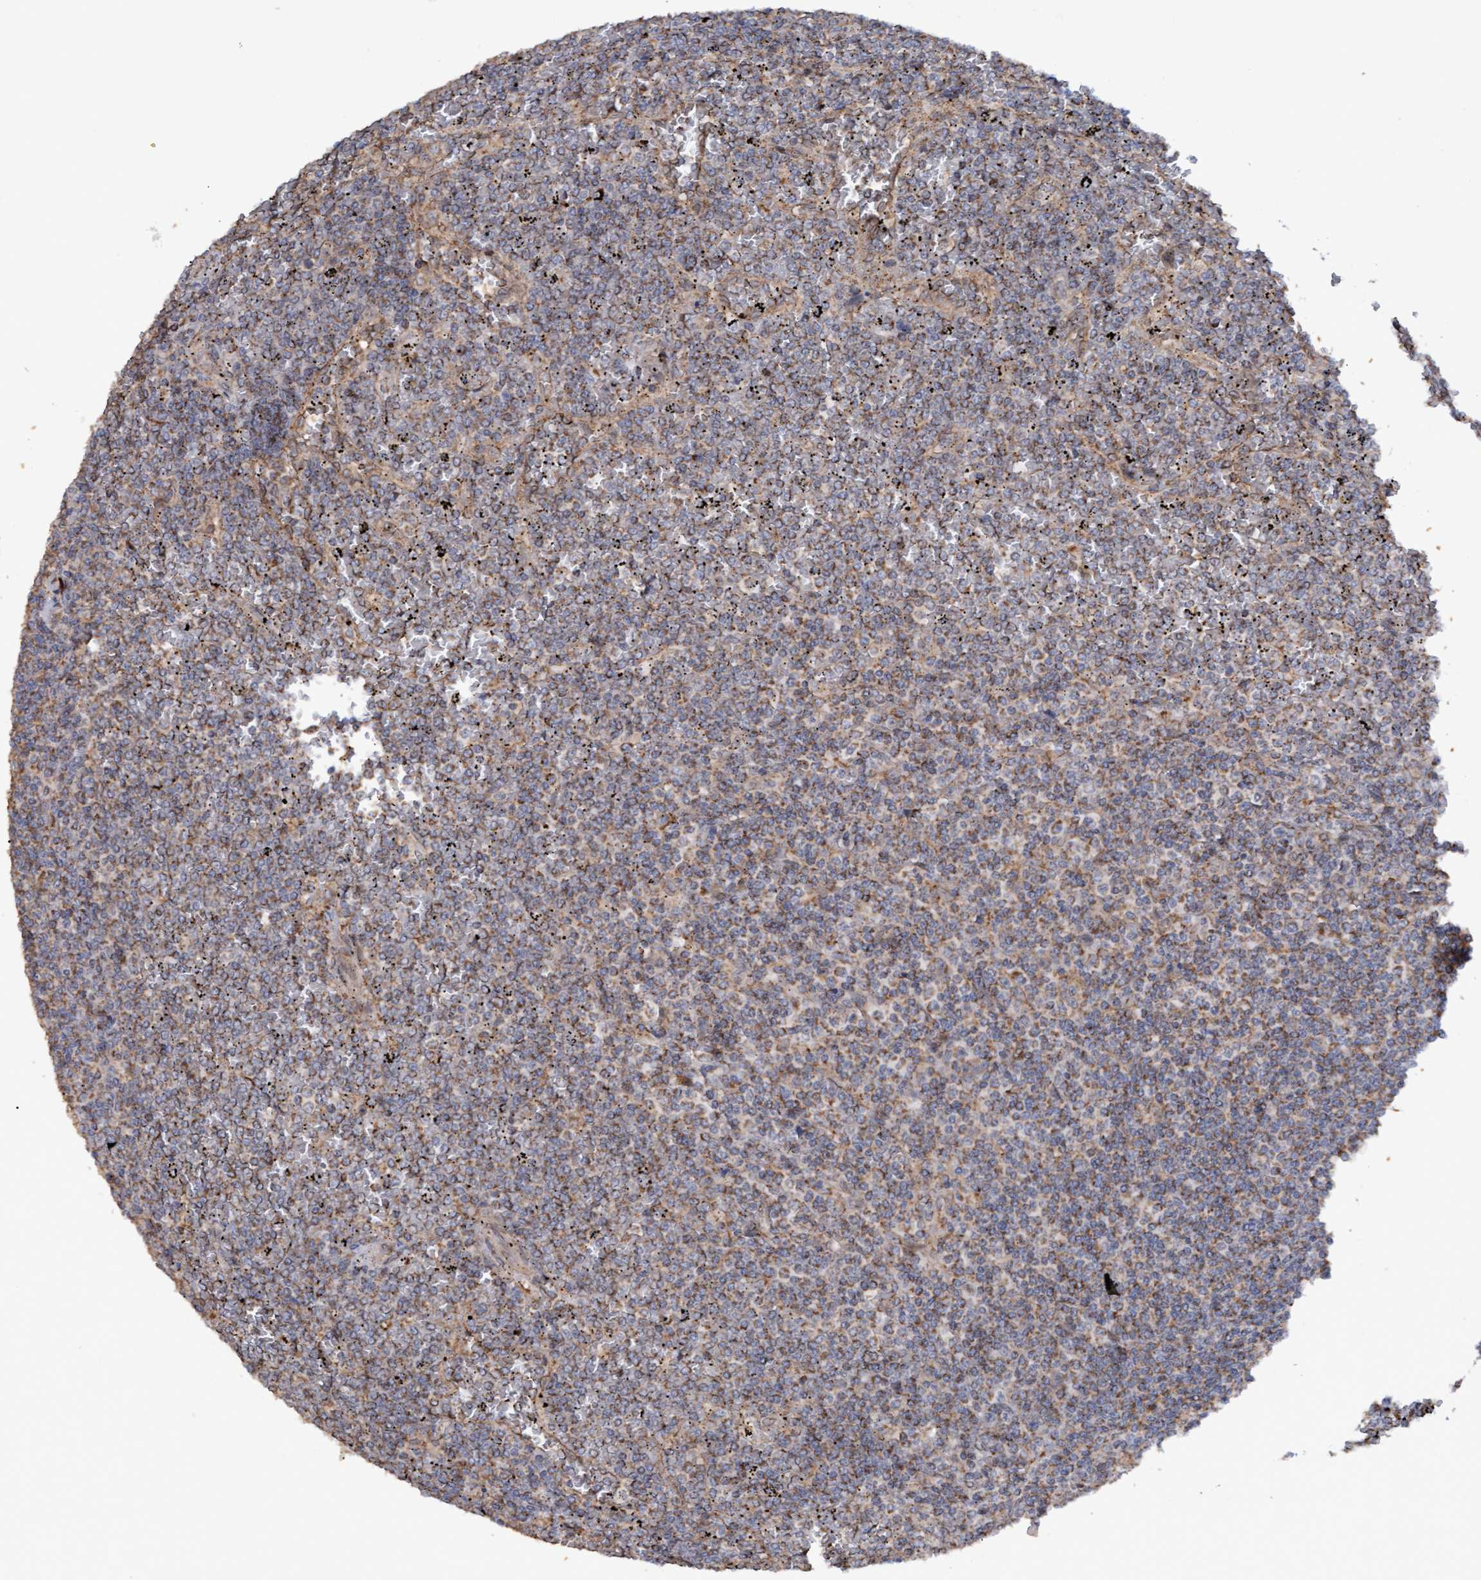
{"staining": {"intensity": "weak", "quantity": ">75%", "location": "cytoplasmic/membranous"}, "tissue": "lymphoma", "cell_type": "Tumor cells", "image_type": "cancer", "snomed": [{"axis": "morphology", "description": "Malignant lymphoma, non-Hodgkin's type, Low grade"}, {"axis": "topography", "description": "Spleen"}], "caption": "Low-grade malignant lymphoma, non-Hodgkin's type stained with DAB IHC demonstrates low levels of weak cytoplasmic/membranous staining in about >75% of tumor cells.", "gene": "MGLL", "patient": {"sex": "female", "age": 19}}